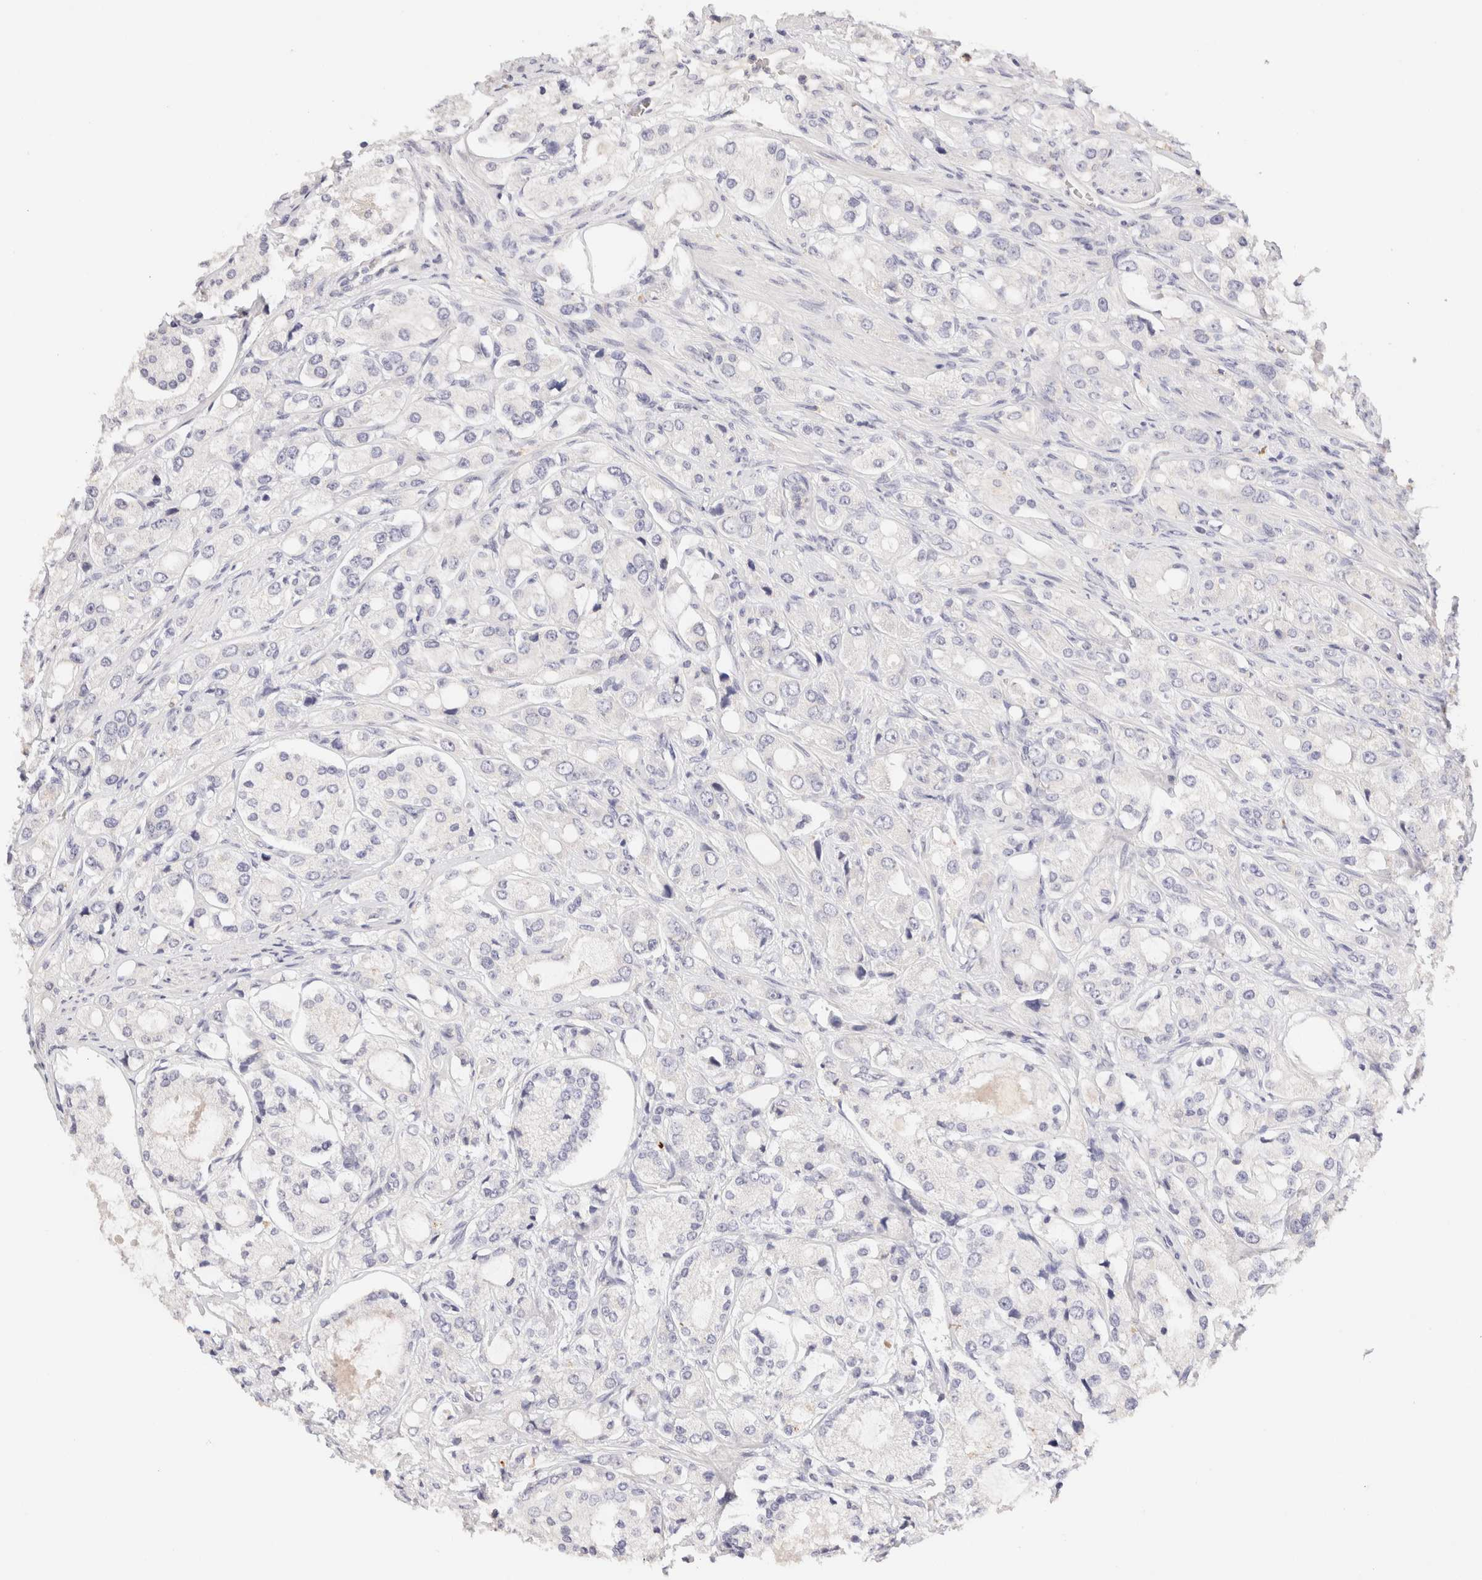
{"staining": {"intensity": "negative", "quantity": "none", "location": "none"}, "tissue": "prostate cancer", "cell_type": "Tumor cells", "image_type": "cancer", "snomed": [{"axis": "morphology", "description": "Adenocarcinoma, High grade"}, {"axis": "topography", "description": "Prostate"}], "caption": "Immunohistochemical staining of human prostate adenocarcinoma (high-grade) shows no significant staining in tumor cells.", "gene": "SCGB2A2", "patient": {"sex": "male", "age": 65}}